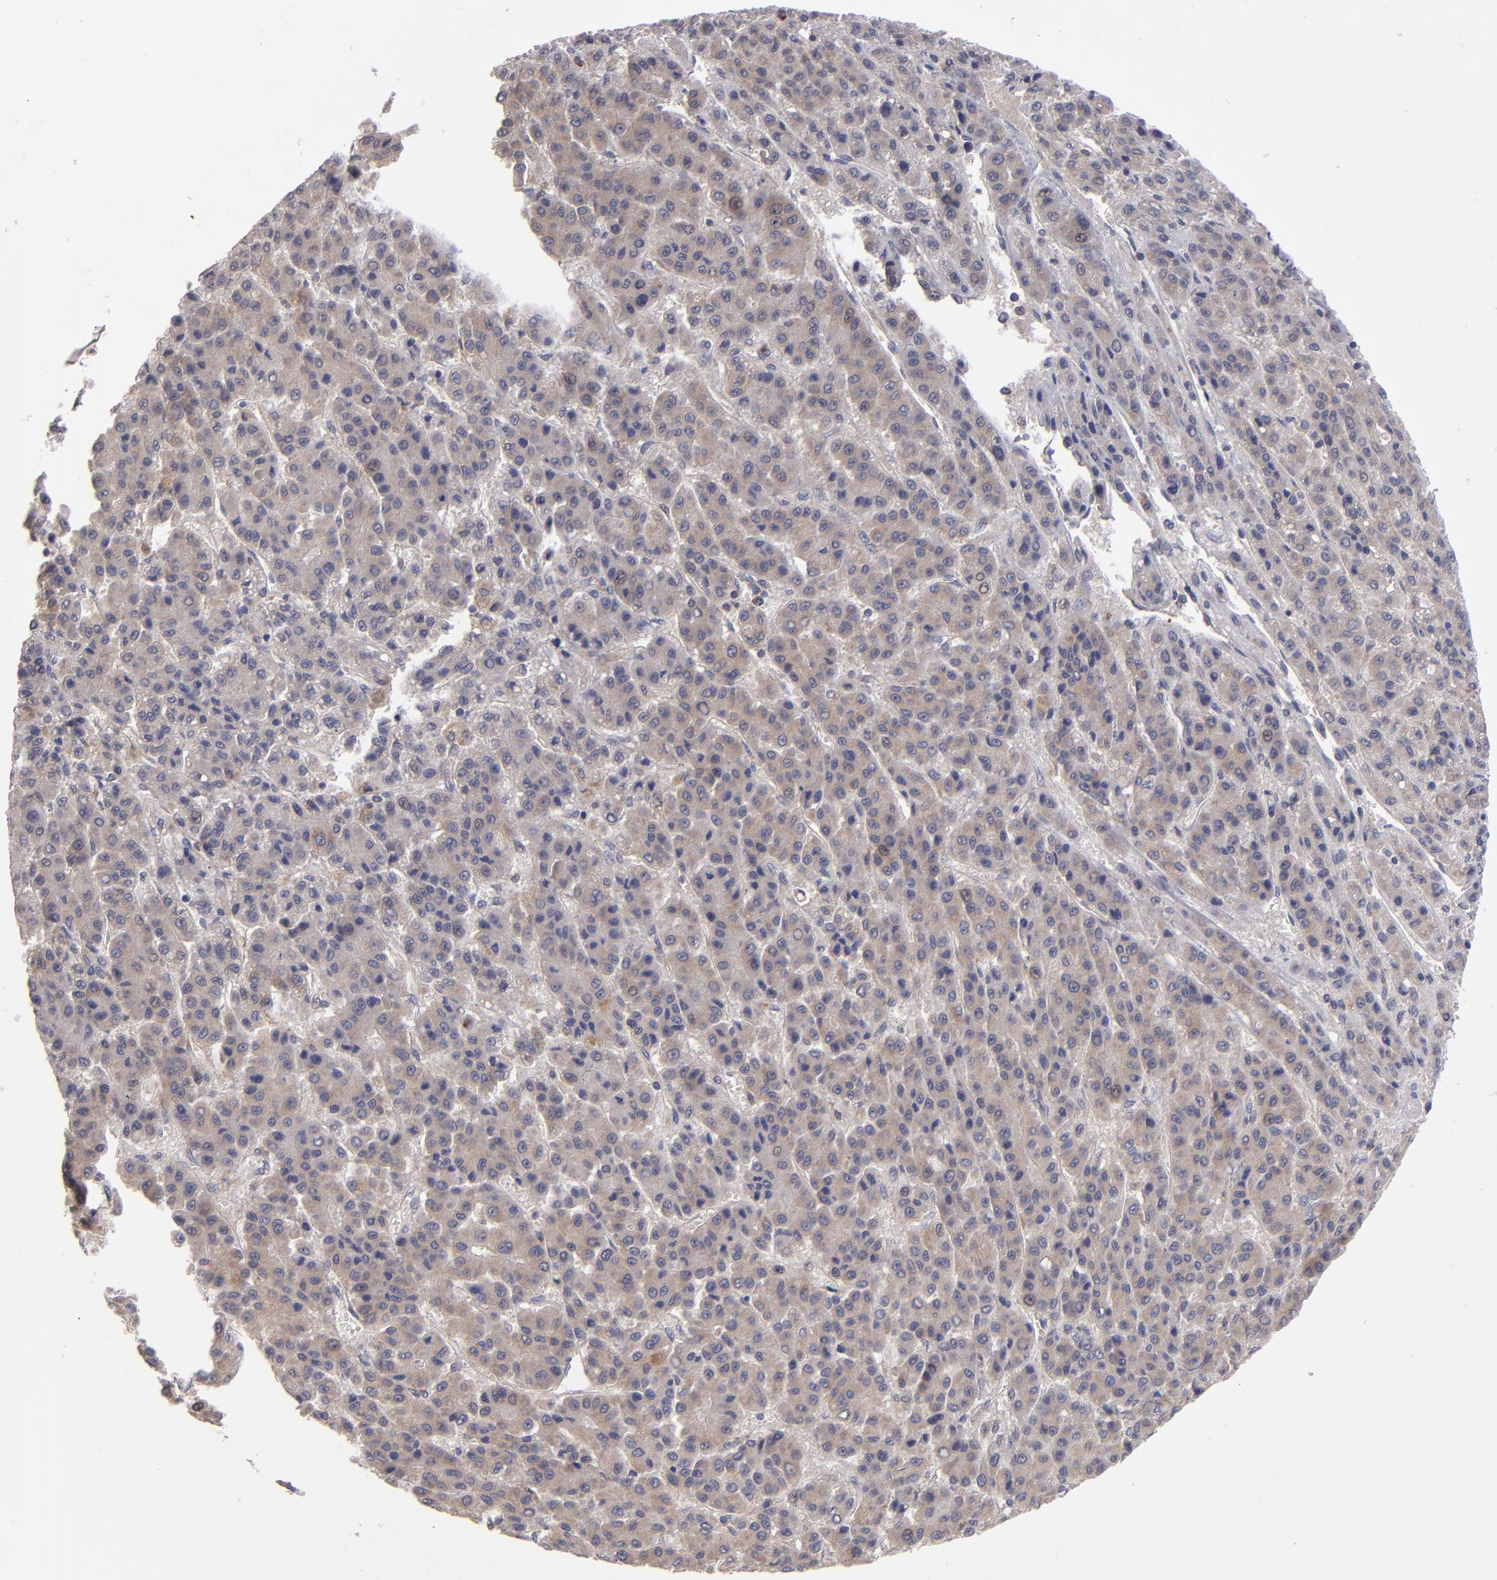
{"staining": {"intensity": "weak", "quantity": ">75%", "location": "cytoplasmic/membranous"}, "tissue": "liver cancer", "cell_type": "Tumor cells", "image_type": "cancer", "snomed": [{"axis": "morphology", "description": "Carcinoma, Hepatocellular, NOS"}, {"axis": "topography", "description": "Liver"}], "caption": "High-power microscopy captured an IHC micrograph of hepatocellular carcinoma (liver), revealing weak cytoplasmic/membranous expression in about >75% of tumor cells.", "gene": "HCCS", "patient": {"sex": "male", "age": 70}}